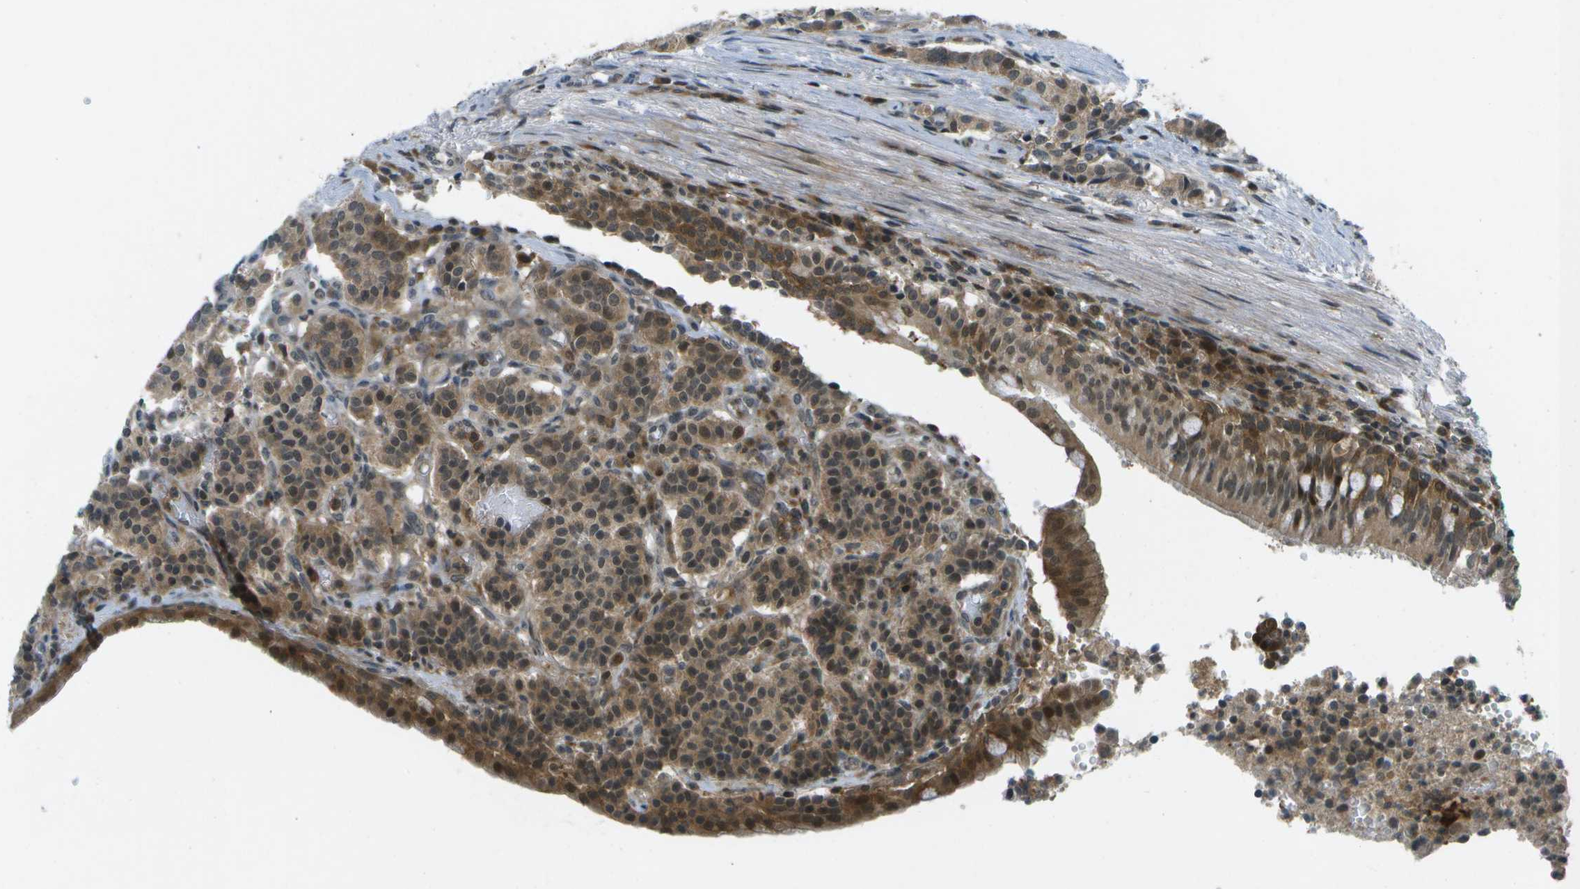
{"staining": {"intensity": "moderate", "quantity": ">75%", "location": "cytoplasmic/membranous,nuclear"}, "tissue": "carcinoid", "cell_type": "Tumor cells", "image_type": "cancer", "snomed": [{"axis": "morphology", "description": "Carcinoid, malignant, NOS"}, {"axis": "topography", "description": "Lung"}], "caption": "About >75% of tumor cells in human carcinoid (malignant) reveal moderate cytoplasmic/membranous and nuclear protein expression as visualized by brown immunohistochemical staining.", "gene": "TMEM19", "patient": {"sex": "male", "age": 30}}